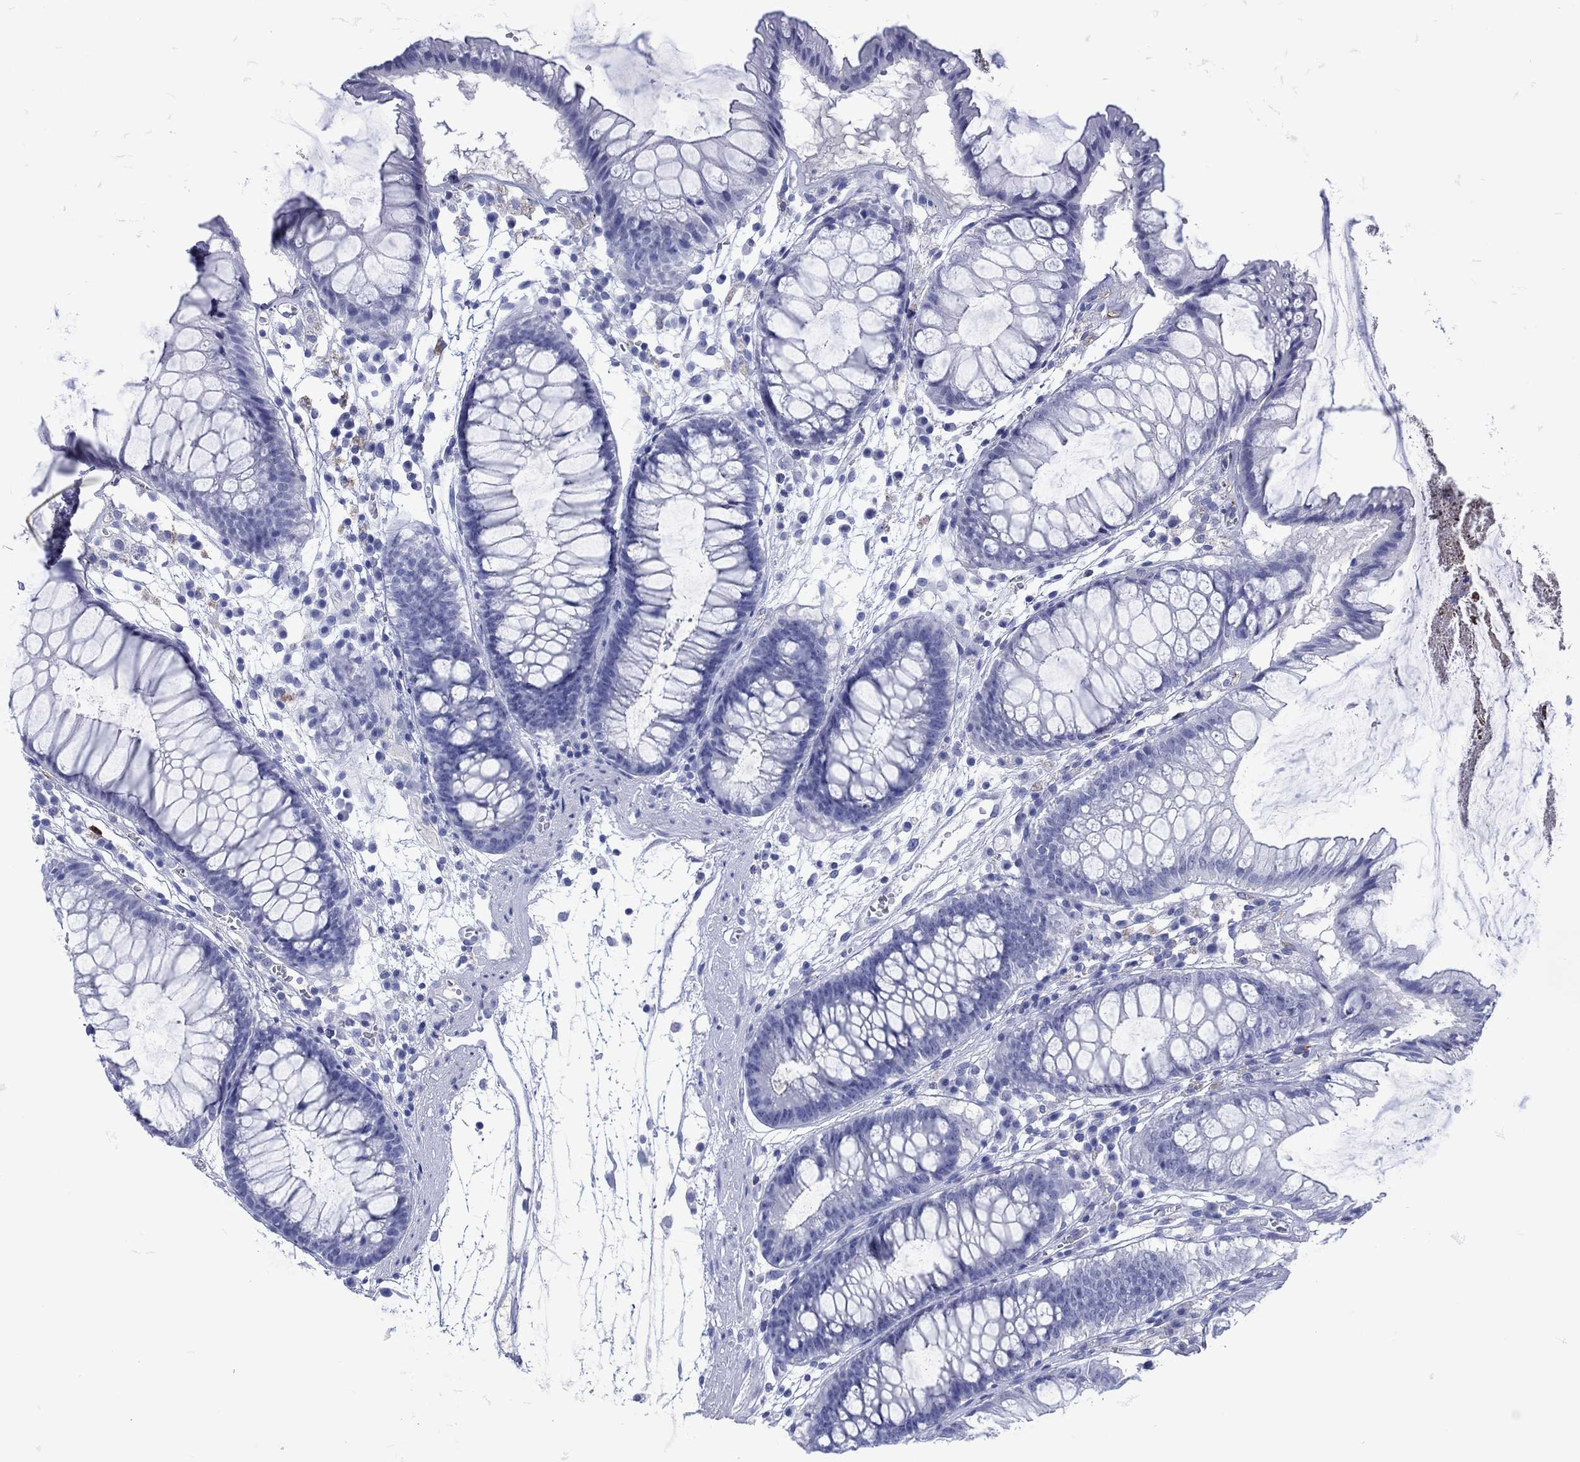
{"staining": {"intensity": "negative", "quantity": "none", "location": "none"}, "tissue": "colon", "cell_type": "Endothelial cells", "image_type": "normal", "snomed": [{"axis": "morphology", "description": "Normal tissue, NOS"}, {"axis": "morphology", "description": "Adenocarcinoma, NOS"}, {"axis": "topography", "description": "Colon"}], "caption": "A high-resolution micrograph shows IHC staining of benign colon, which displays no significant staining in endothelial cells.", "gene": "CACNG3", "patient": {"sex": "male", "age": 65}}